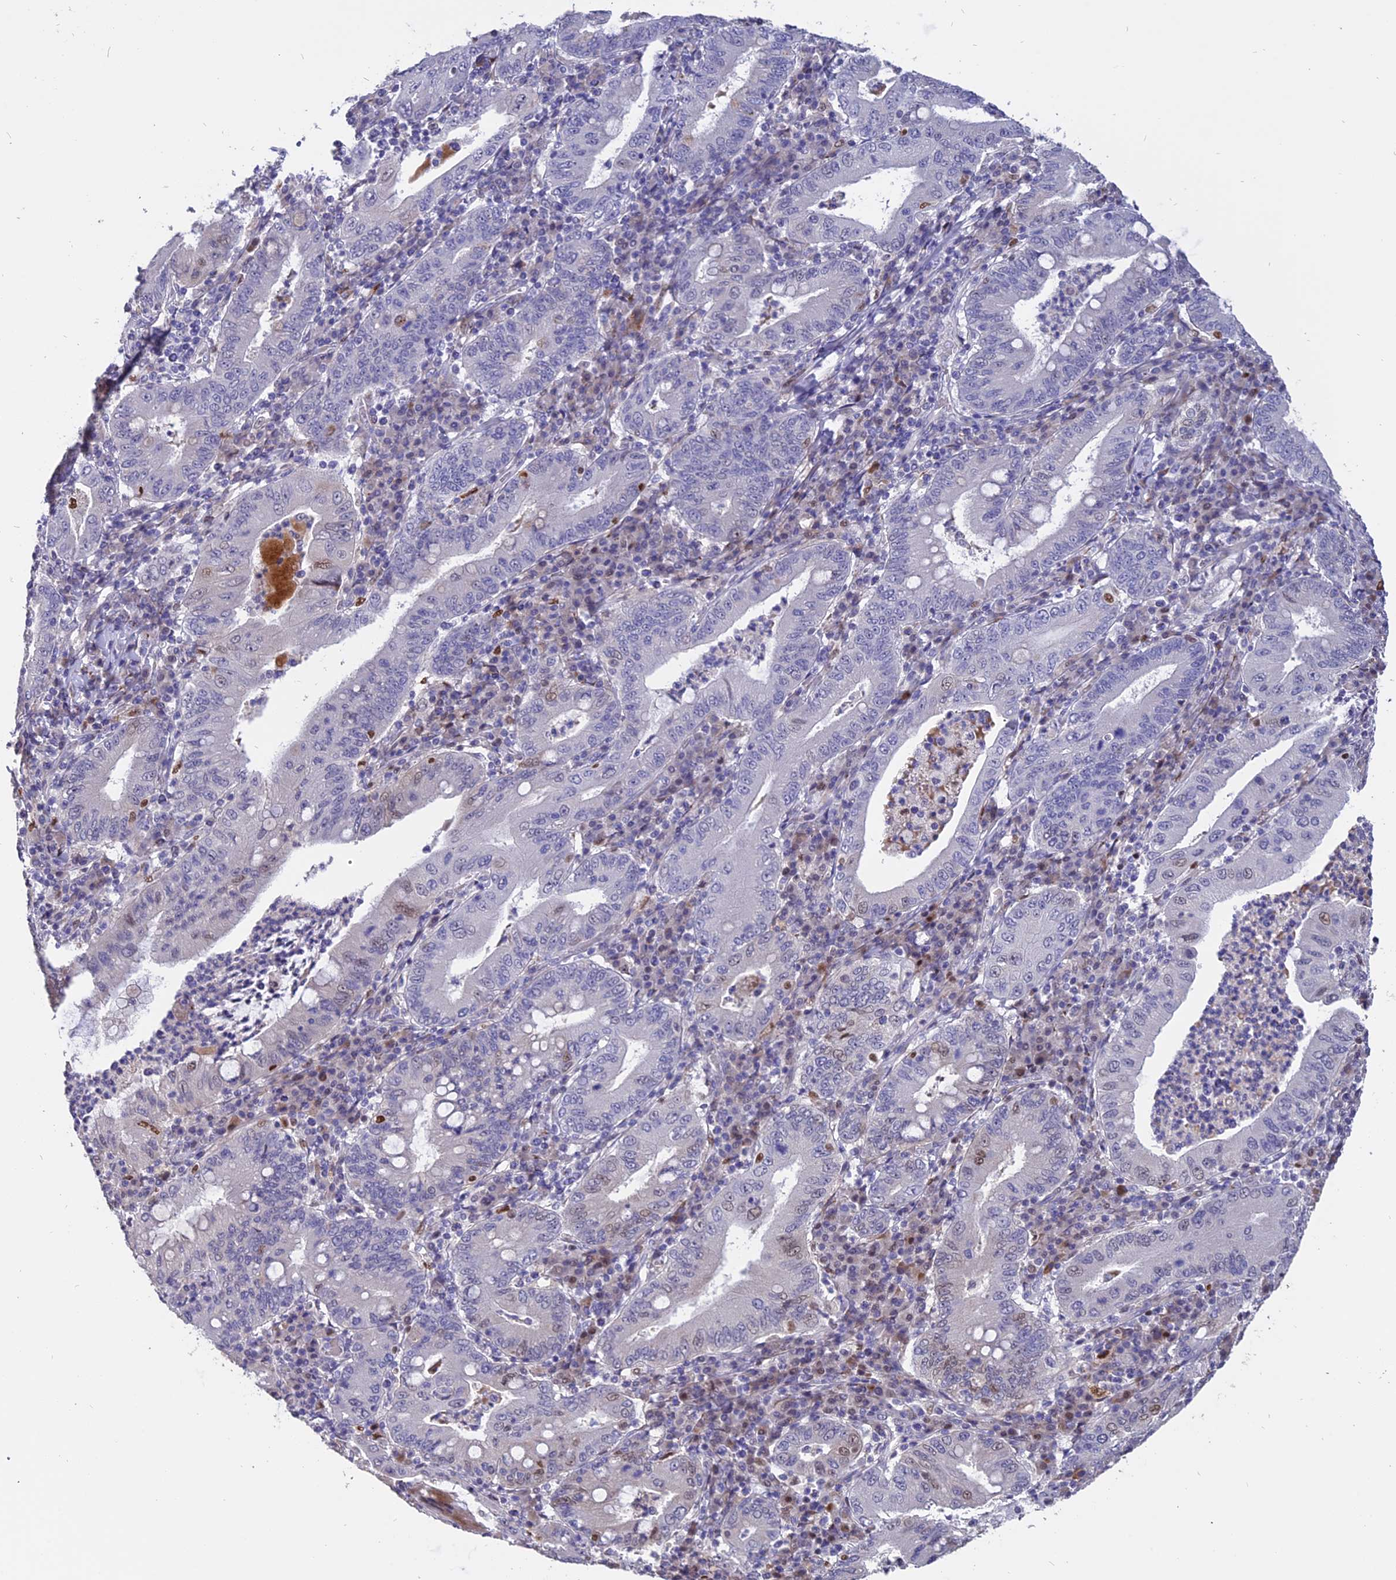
{"staining": {"intensity": "weak", "quantity": "<25%", "location": "nuclear"}, "tissue": "stomach cancer", "cell_type": "Tumor cells", "image_type": "cancer", "snomed": [{"axis": "morphology", "description": "Normal tissue, NOS"}, {"axis": "morphology", "description": "Adenocarcinoma, NOS"}, {"axis": "topography", "description": "Esophagus"}, {"axis": "topography", "description": "Stomach, upper"}, {"axis": "topography", "description": "Peripheral nerve tissue"}], "caption": "Human adenocarcinoma (stomach) stained for a protein using immunohistochemistry shows no expression in tumor cells.", "gene": "TMEM263", "patient": {"sex": "male", "age": 62}}